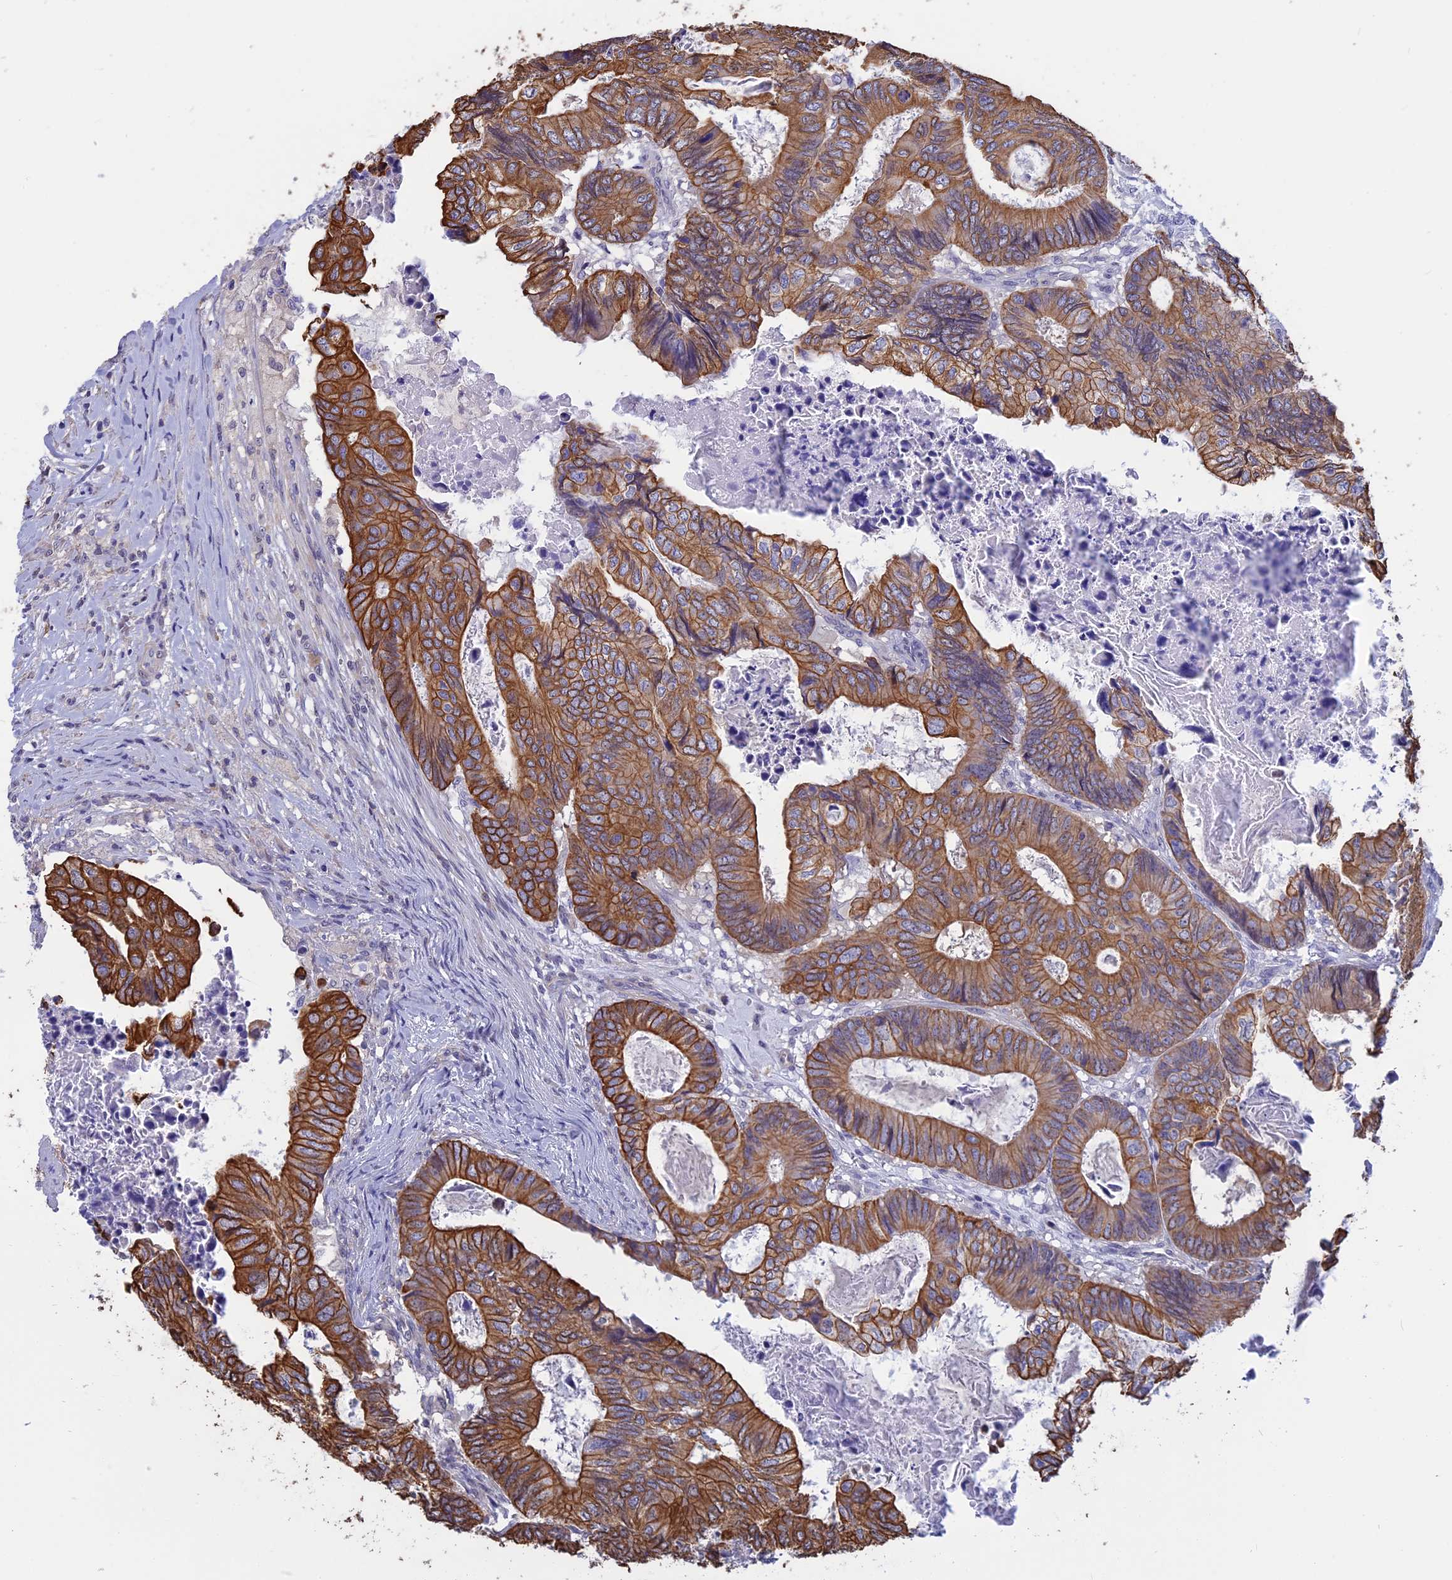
{"staining": {"intensity": "strong", "quantity": ">75%", "location": "cytoplasmic/membranous"}, "tissue": "colorectal cancer", "cell_type": "Tumor cells", "image_type": "cancer", "snomed": [{"axis": "morphology", "description": "Adenocarcinoma, NOS"}, {"axis": "topography", "description": "Colon"}], "caption": "Strong cytoplasmic/membranous expression for a protein is appreciated in approximately >75% of tumor cells of colorectal cancer using IHC.", "gene": "STUB1", "patient": {"sex": "male", "age": 85}}